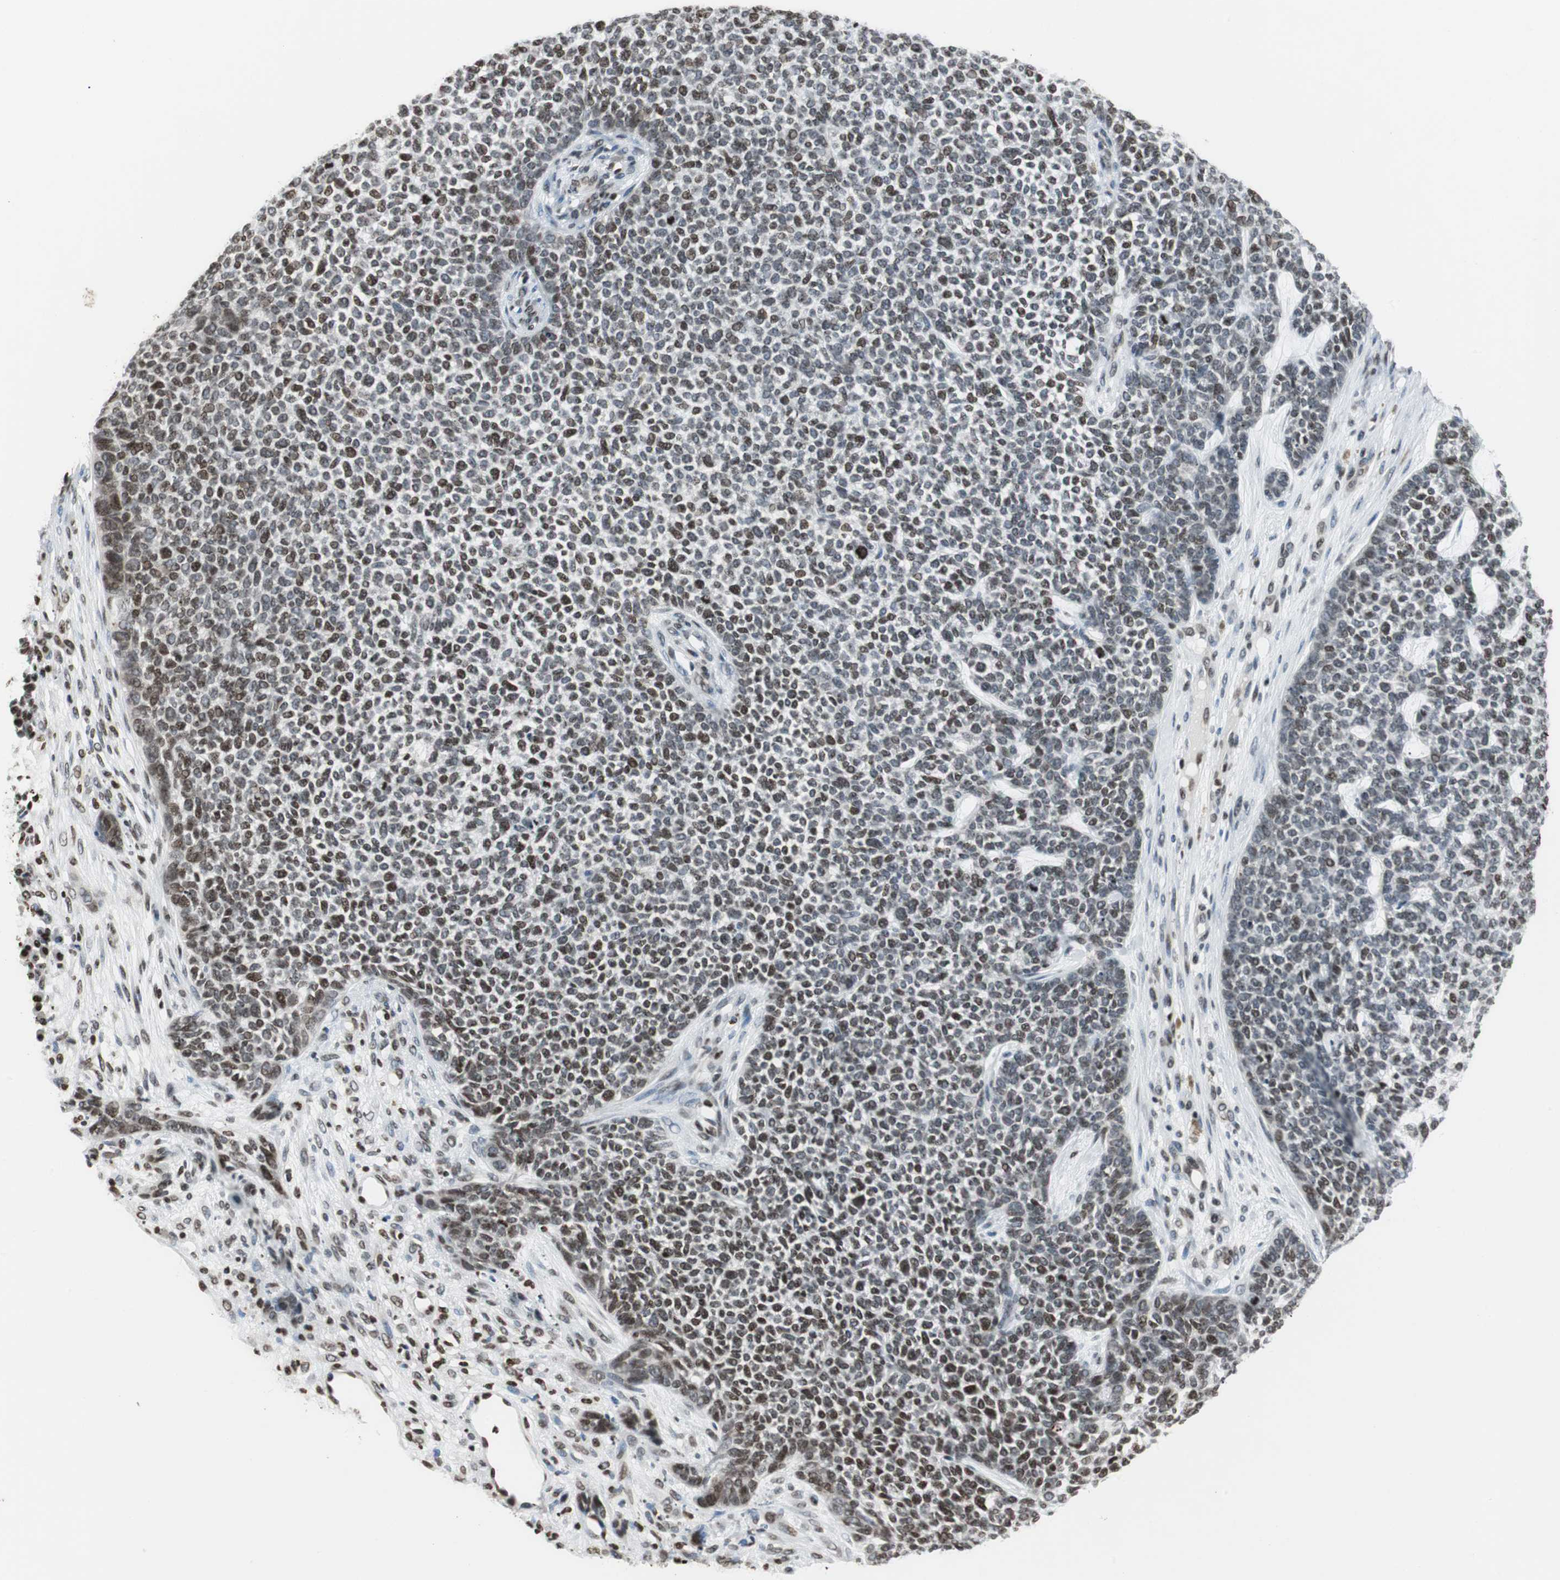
{"staining": {"intensity": "moderate", "quantity": ">75%", "location": "nuclear"}, "tissue": "skin cancer", "cell_type": "Tumor cells", "image_type": "cancer", "snomed": [{"axis": "morphology", "description": "Basal cell carcinoma"}, {"axis": "topography", "description": "Skin"}], "caption": "This photomicrograph exhibits immunohistochemistry (IHC) staining of human skin cancer (basal cell carcinoma), with medium moderate nuclear staining in approximately >75% of tumor cells.", "gene": "PAXIP1", "patient": {"sex": "female", "age": 84}}